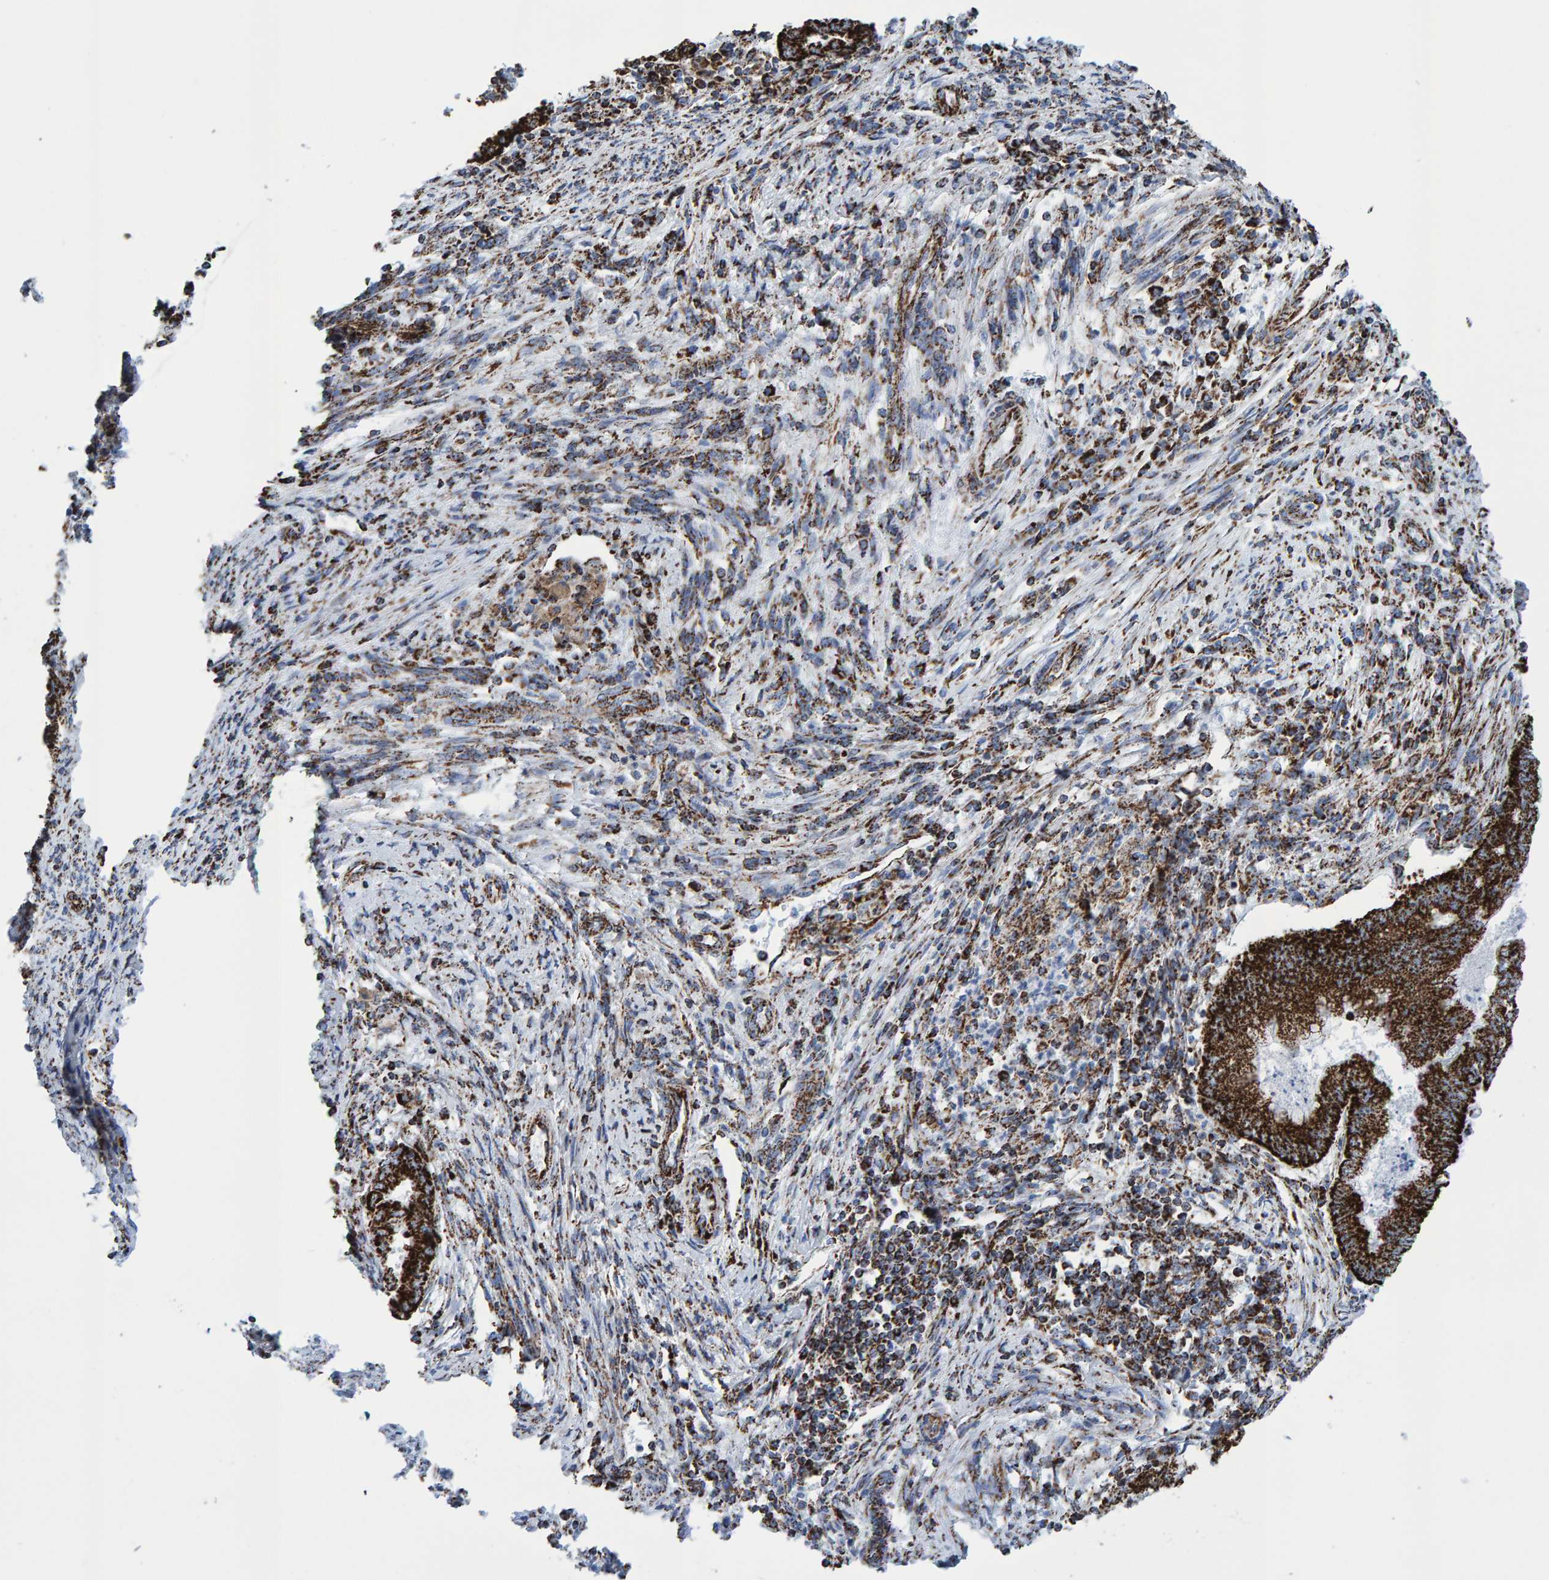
{"staining": {"intensity": "strong", "quantity": ">75%", "location": "cytoplasmic/membranous"}, "tissue": "endometrial cancer", "cell_type": "Tumor cells", "image_type": "cancer", "snomed": [{"axis": "morphology", "description": "Polyp, NOS"}, {"axis": "morphology", "description": "Adenocarcinoma, NOS"}, {"axis": "morphology", "description": "Adenoma, NOS"}, {"axis": "topography", "description": "Endometrium"}], "caption": "Endometrial cancer was stained to show a protein in brown. There is high levels of strong cytoplasmic/membranous expression in about >75% of tumor cells.", "gene": "ENSG00000262660", "patient": {"sex": "female", "age": 79}}